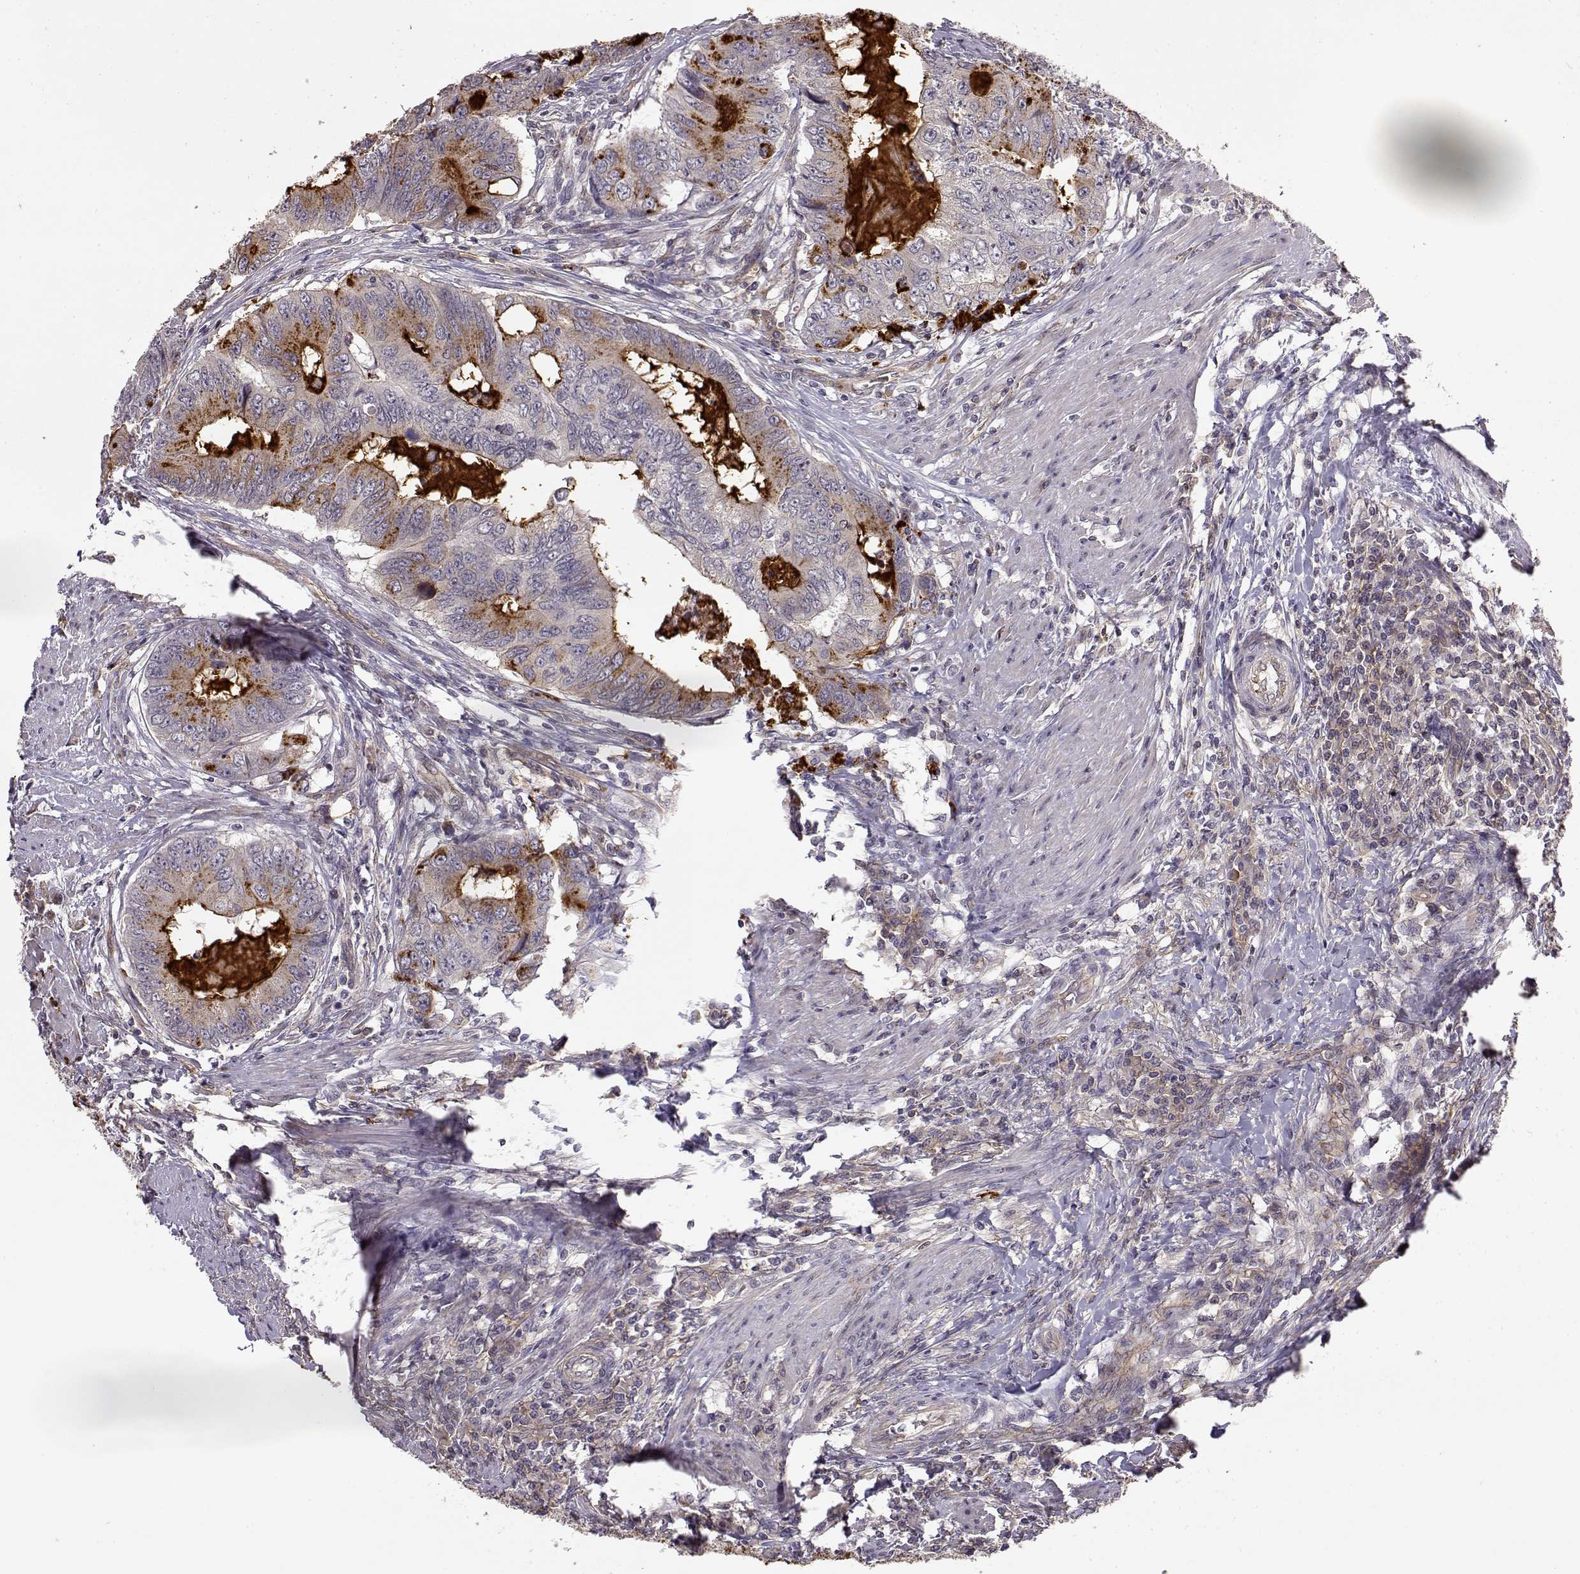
{"staining": {"intensity": "moderate", "quantity": "<25%", "location": "cytoplasmic/membranous"}, "tissue": "colorectal cancer", "cell_type": "Tumor cells", "image_type": "cancer", "snomed": [{"axis": "morphology", "description": "Adenocarcinoma, NOS"}, {"axis": "topography", "description": "Colon"}], "caption": "Colorectal adenocarcinoma stained with a brown dye shows moderate cytoplasmic/membranous positive expression in approximately <25% of tumor cells.", "gene": "IFITM1", "patient": {"sex": "male", "age": 53}}